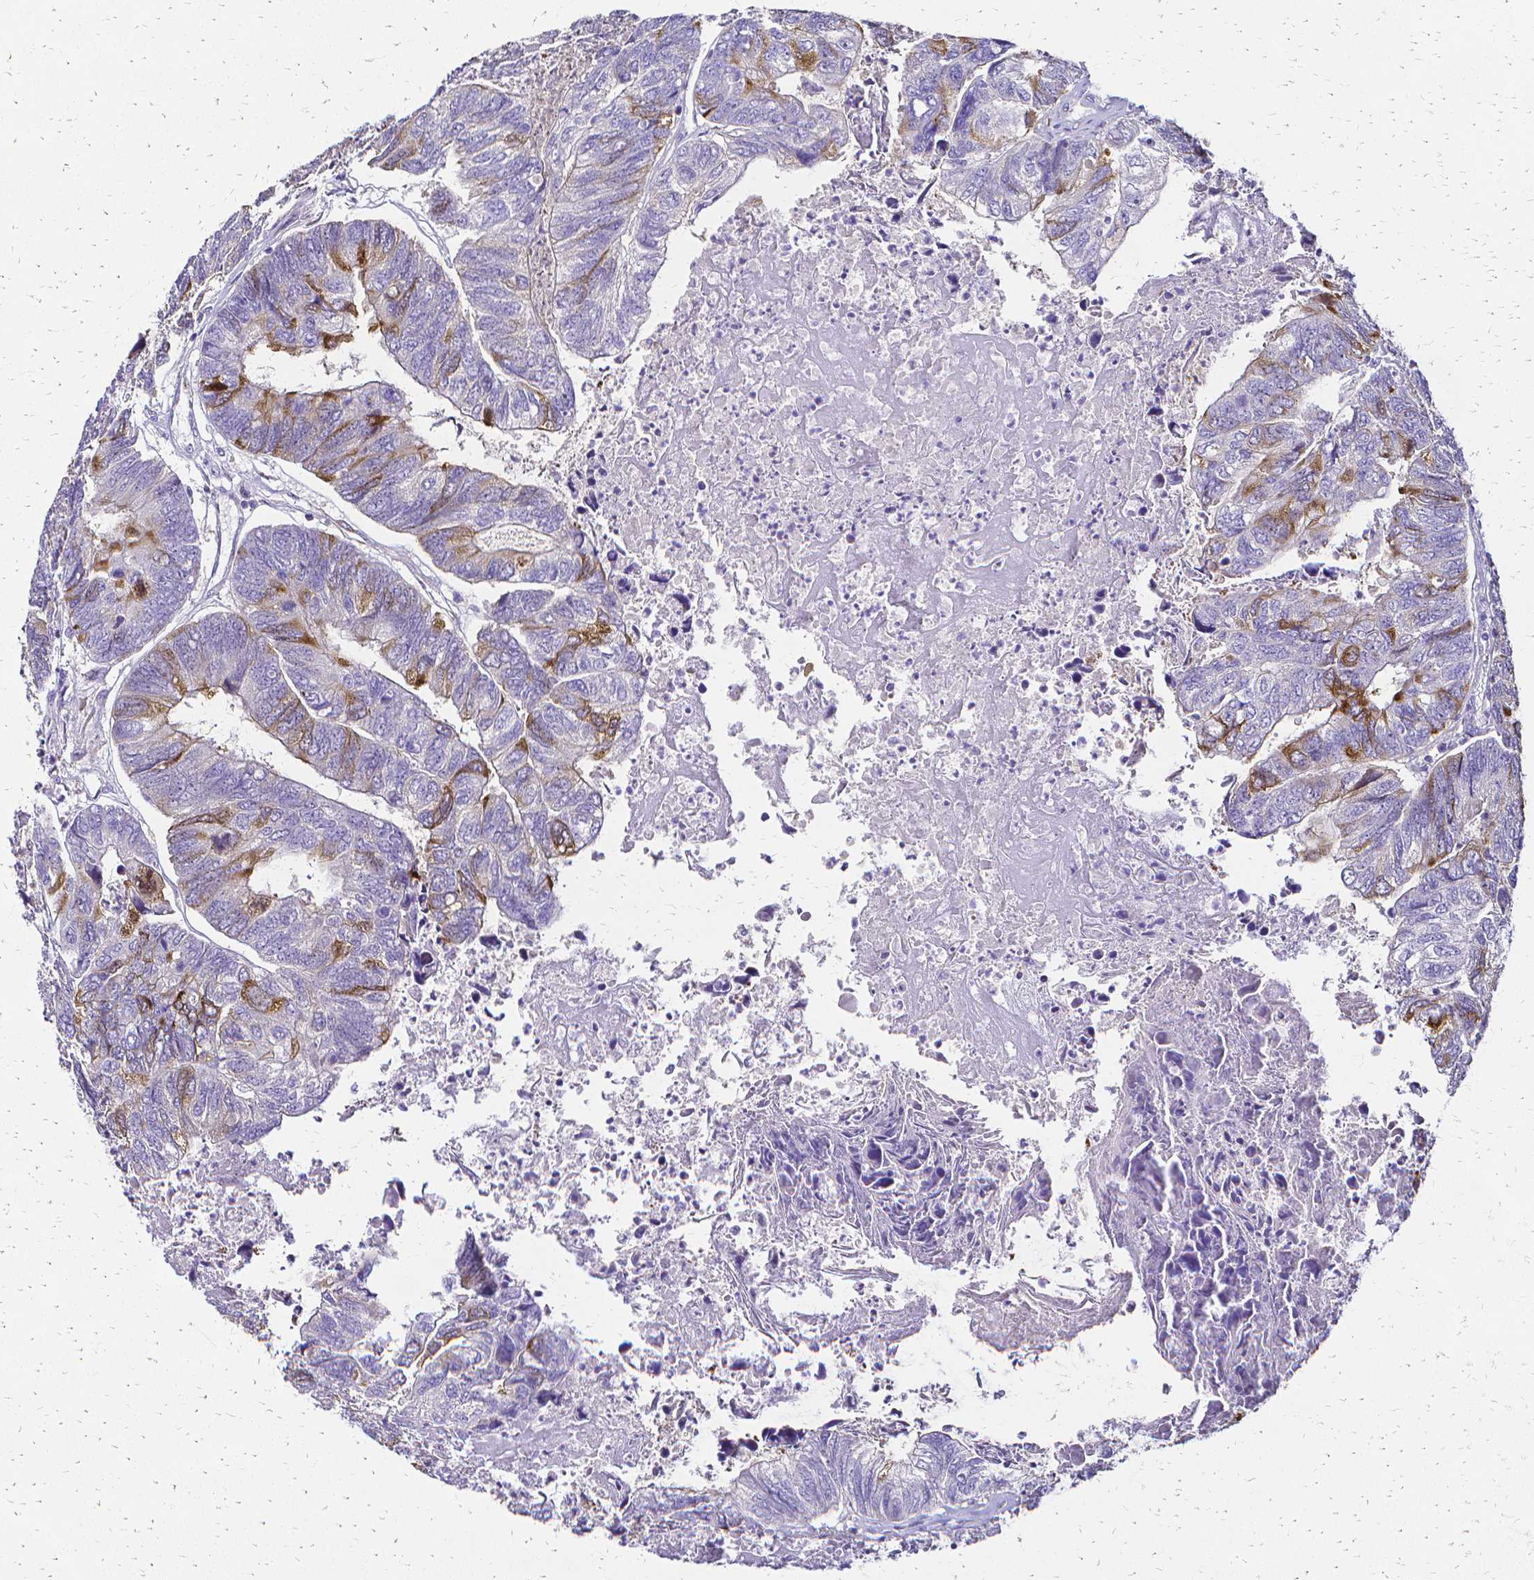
{"staining": {"intensity": "moderate", "quantity": "<25%", "location": "cytoplasmic/membranous"}, "tissue": "colorectal cancer", "cell_type": "Tumor cells", "image_type": "cancer", "snomed": [{"axis": "morphology", "description": "Adenocarcinoma, NOS"}, {"axis": "topography", "description": "Colon"}], "caption": "An image showing moderate cytoplasmic/membranous expression in about <25% of tumor cells in colorectal adenocarcinoma, as visualized by brown immunohistochemical staining.", "gene": "CCNB1", "patient": {"sex": "female", "age": 67}}